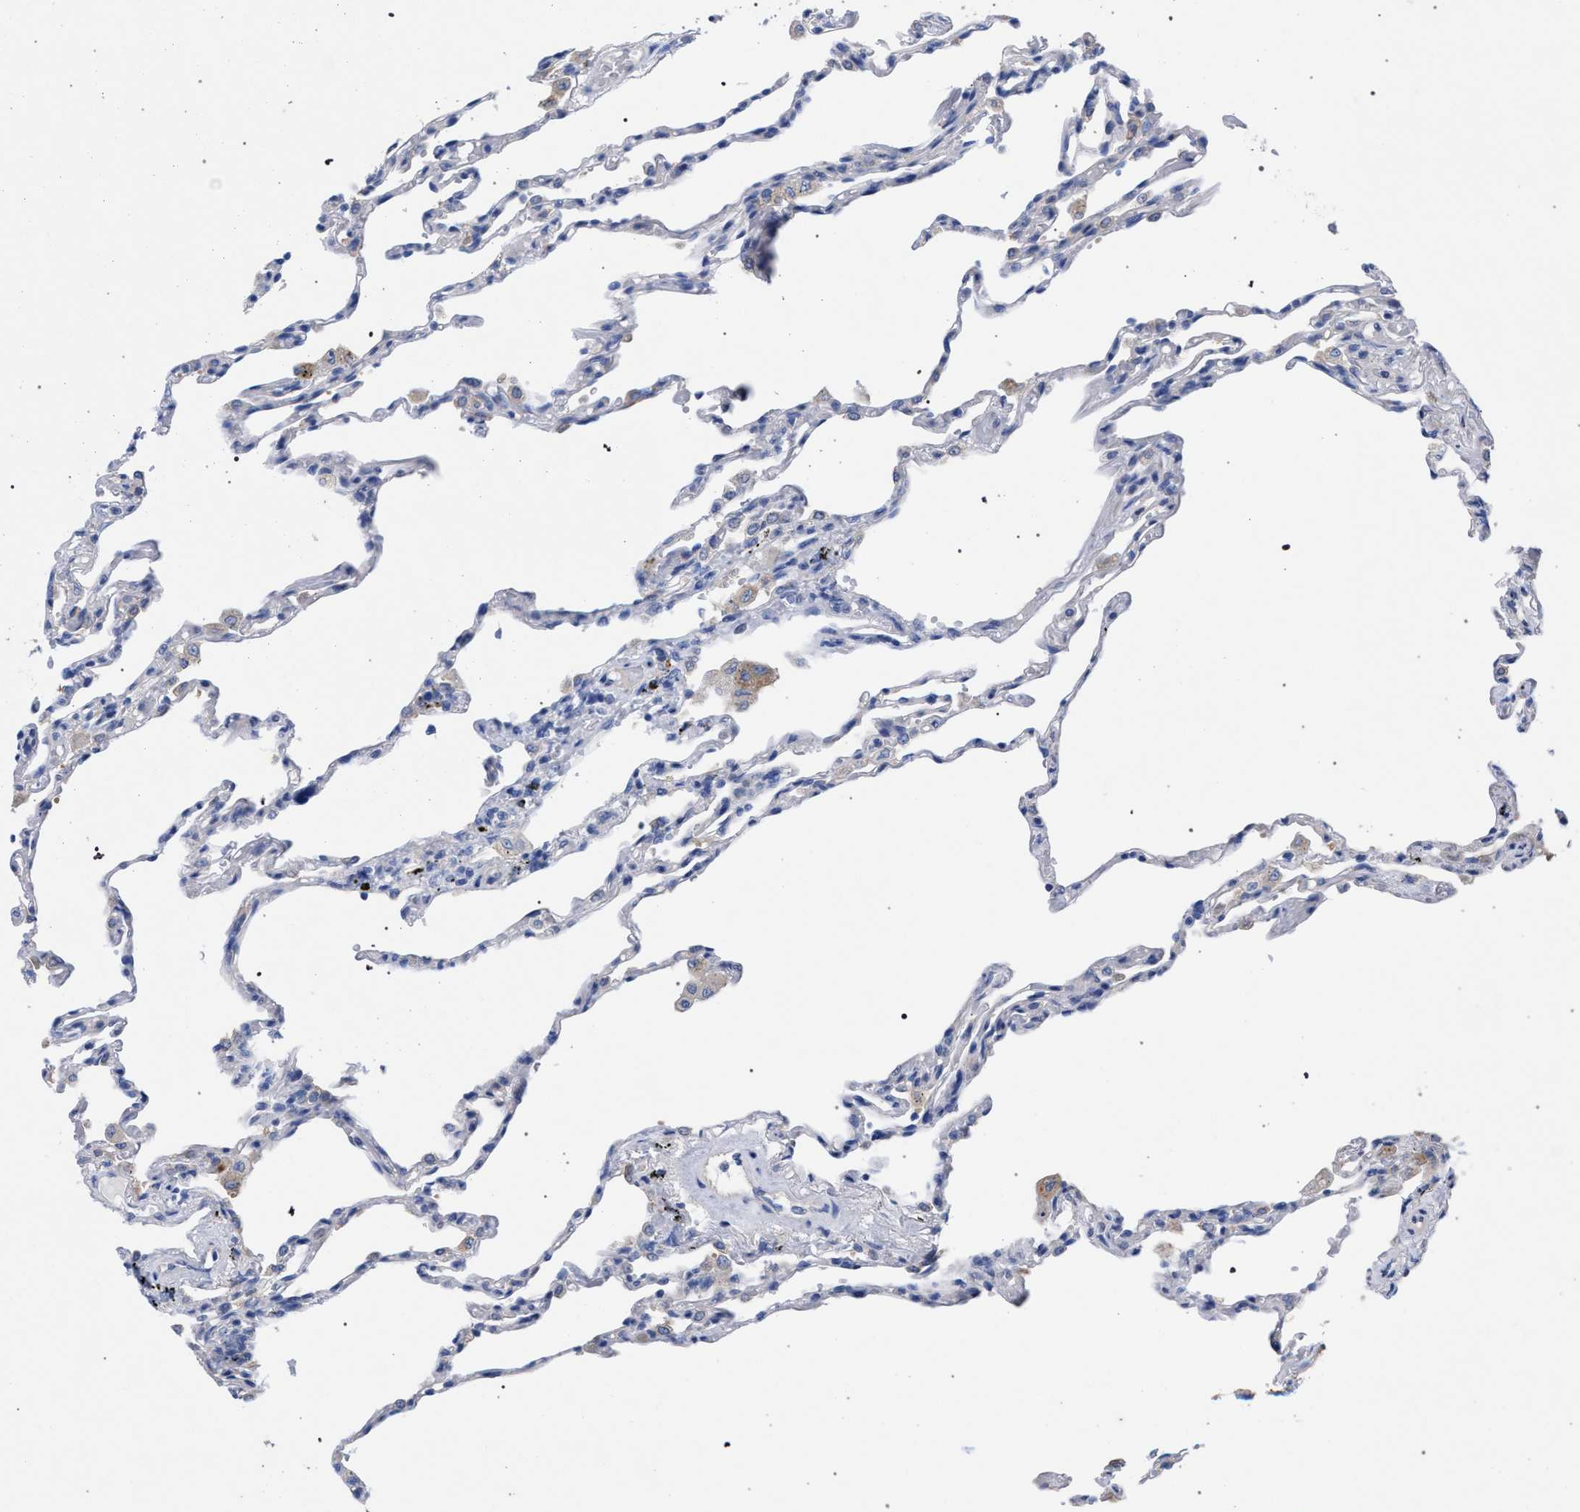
{"staining": {"intensity": "negative", "quantity": "none", "location": "none"}, "tissue": "lung", "cell_type": "Alveolar cells", "image_type": "normal", "snomed": [{"axis": "morphology", "description": "Normal tissue, NOS"}, {"axis": "topography", "description": "Lung"}], "caption": "Immunohistochemistry of normal human lung displays no expression in alveolar cells. (DAB (3,3'-diaminobenzidine) IHC with hematoxylin counter stain).", "gene": "GMPR", "patient": {"sex": "male", "age": 59}}